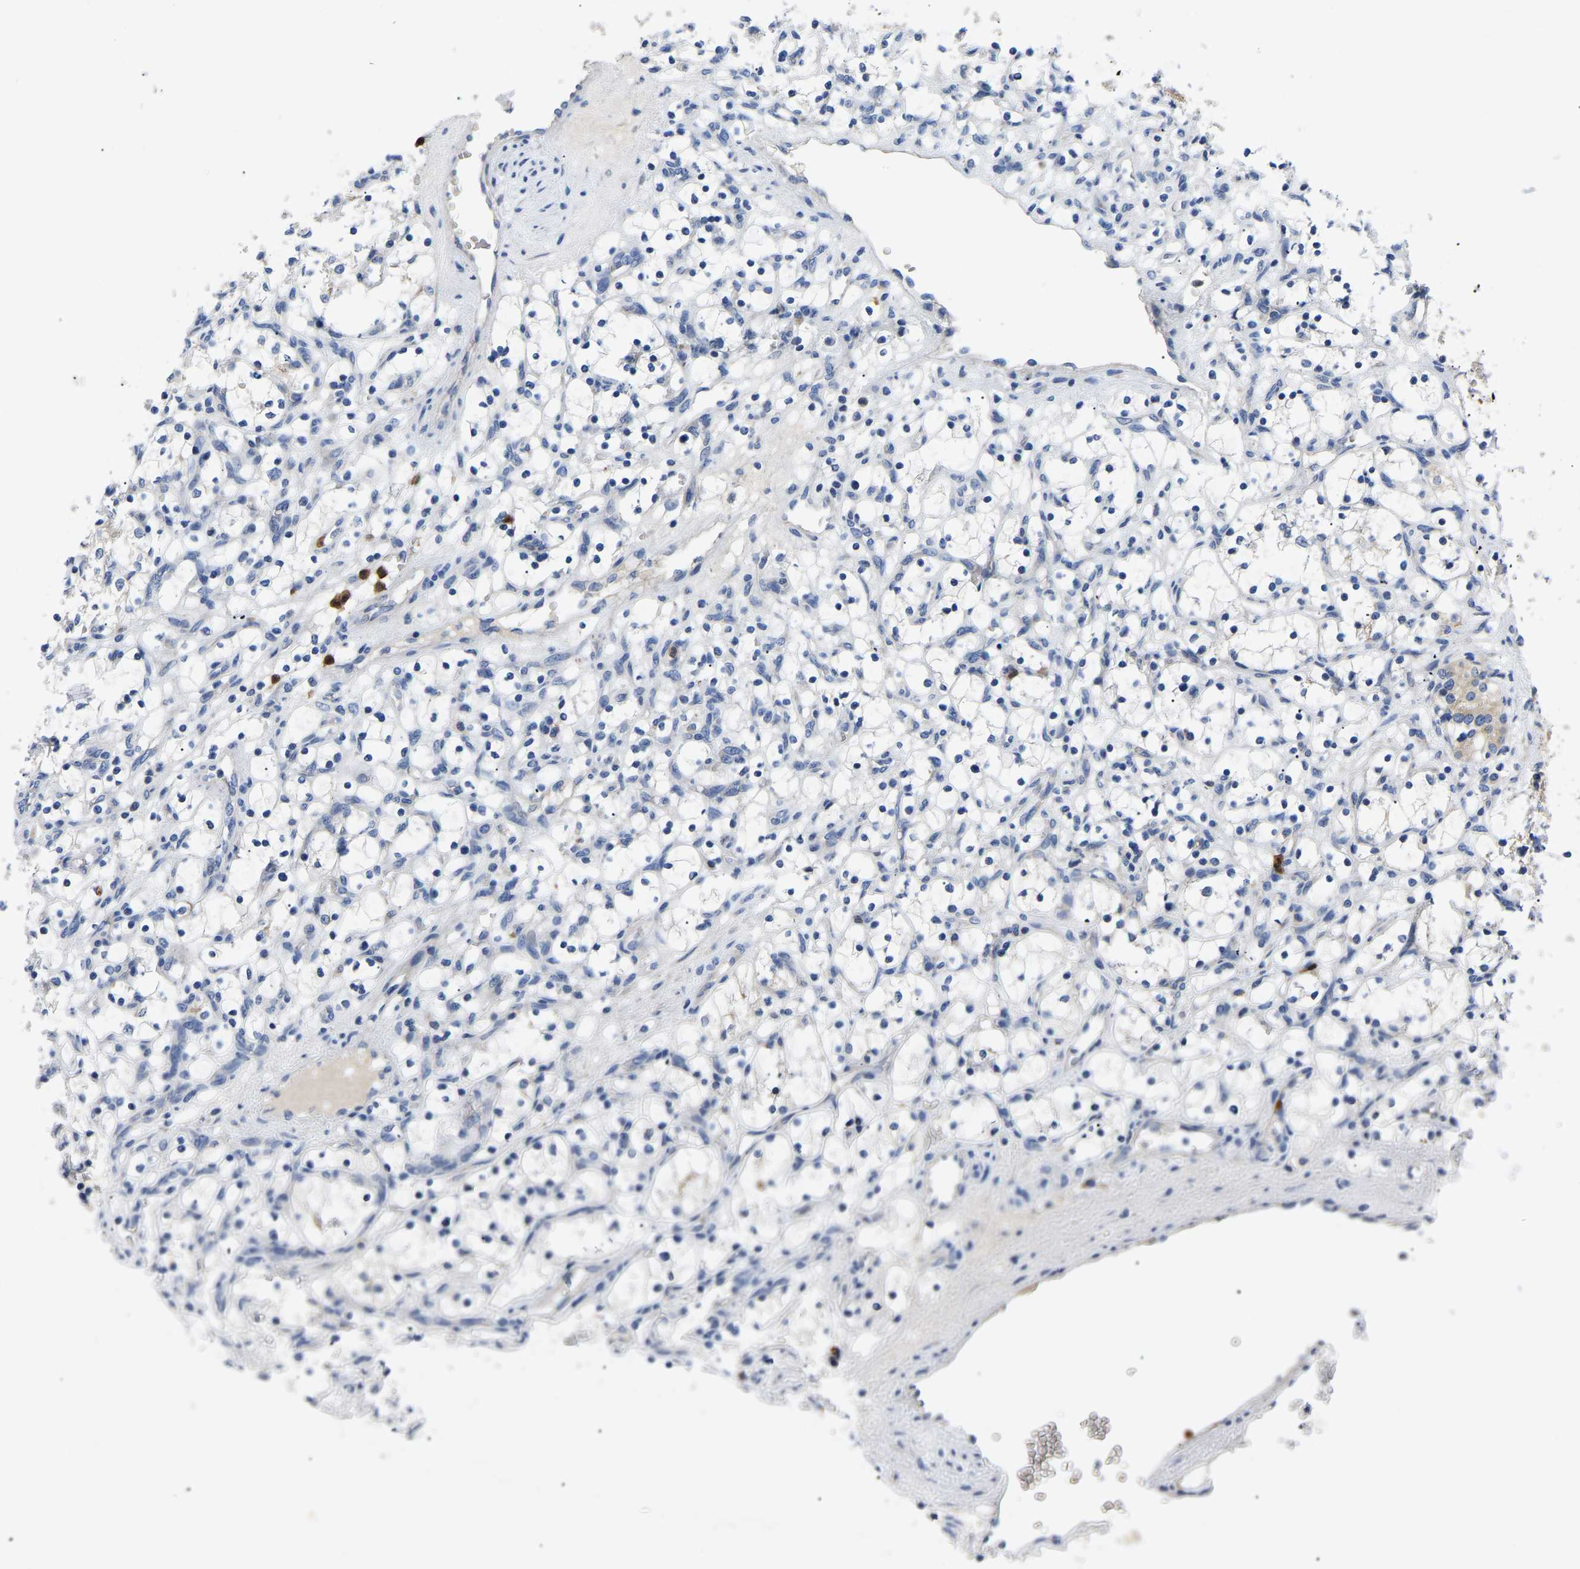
{"staining": {"intensity": "negative", "quantity": "none", "location": "none"}, "tissue": "renal cancer", "cell_type": "Tumor cells", "image_type": "cancer", "snomed": [{"axis": "morphology", "description": "Adenocarcinoma, NOS"}, {"axis": "topography", "description": "Kidney"}], "caption": "Immunohistochemical staining of human renal cancer (adenocarcinoma) shows no significant positivity in tumor cells.", "gene": "TOR1B", "patient": {"sex": "female", "age": 69}}